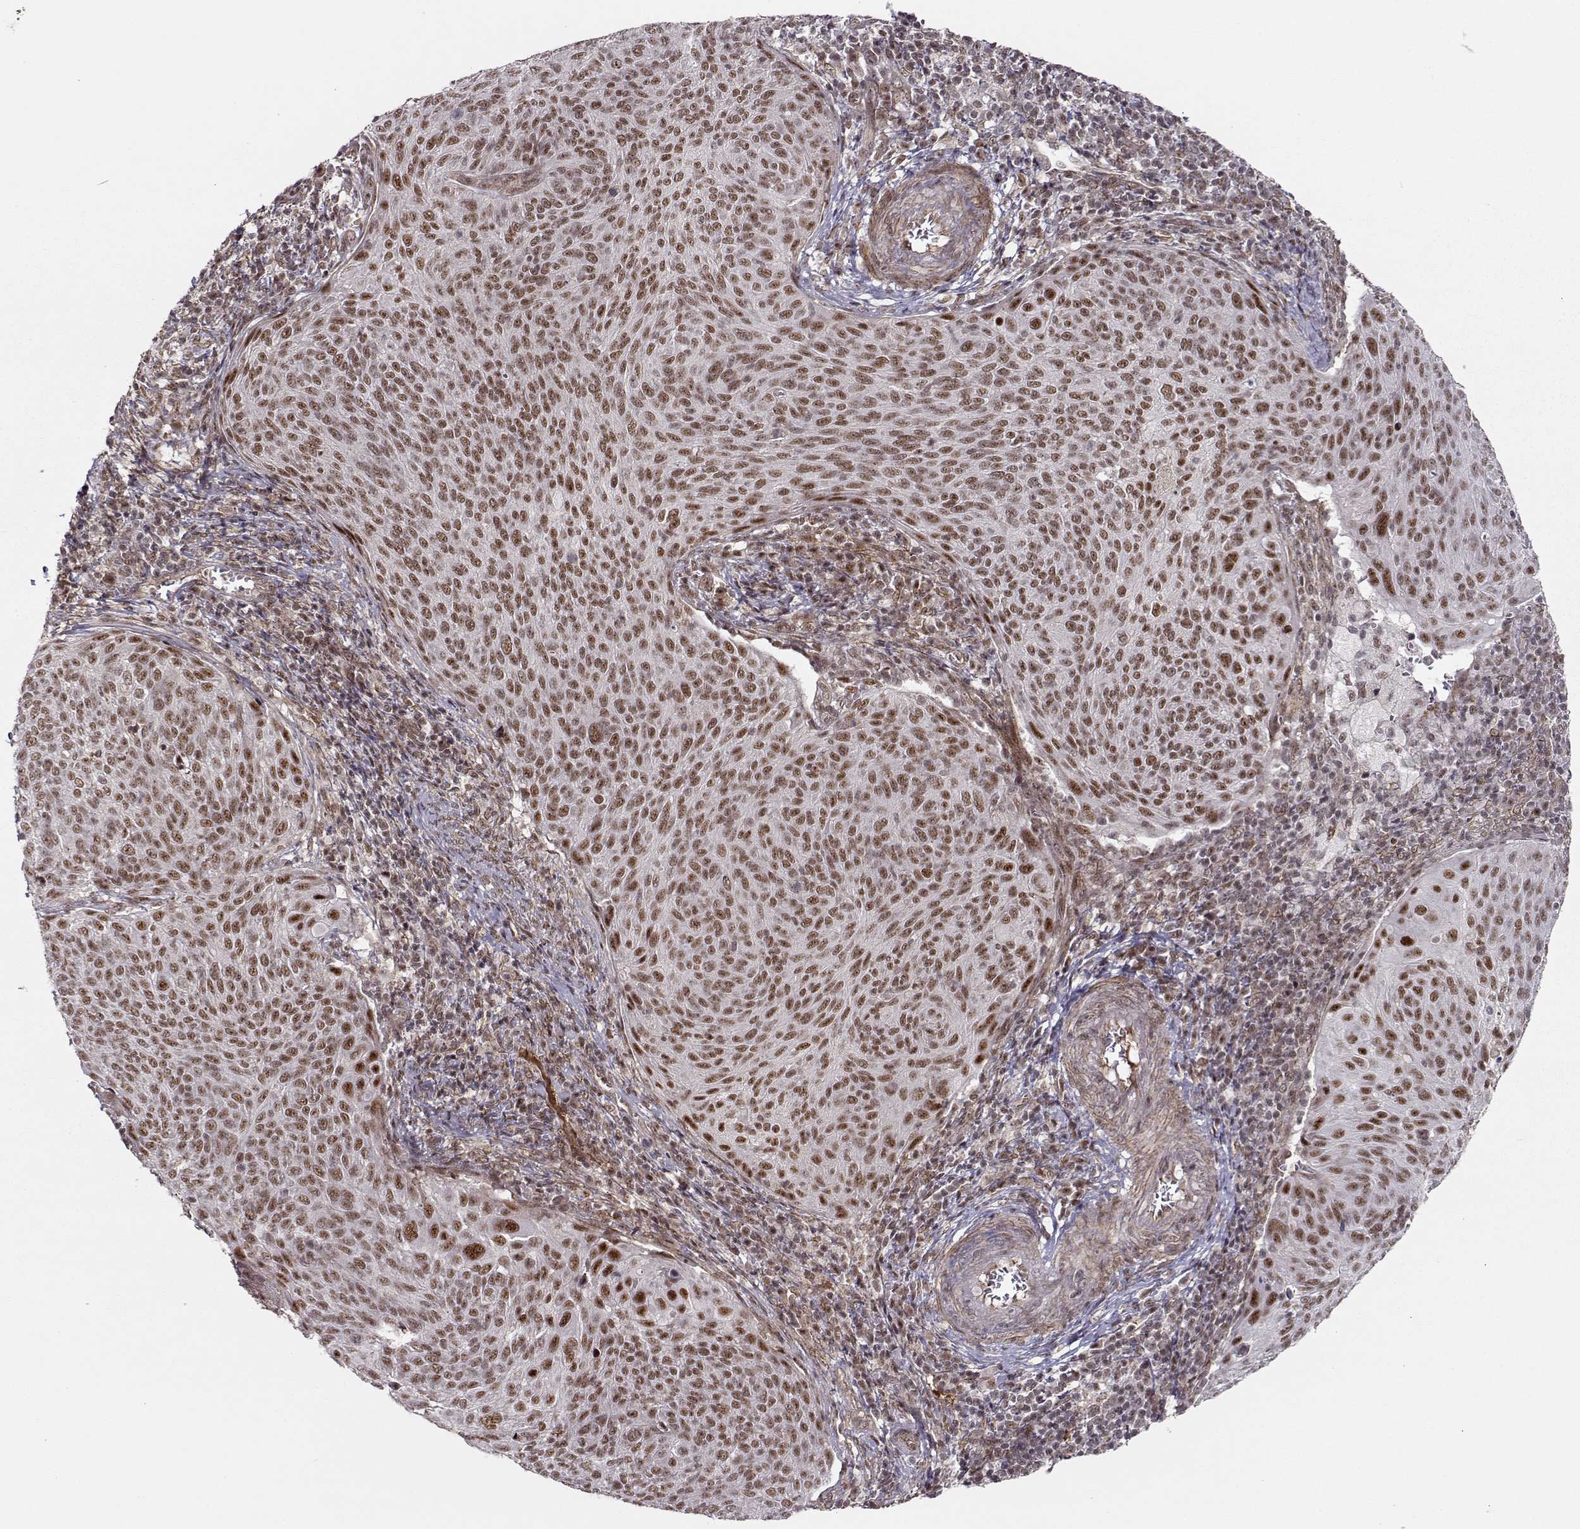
{"staining": {"intensity": "moderate", "quantity": ">75%", "location": "nuclear"}, "tissue": "cervical cancer", "cell_type": "Tumor cells", "image_type": "cancer", "snomed": [{"axis": "morphology", "description": "Squamous cell carcinoma, NOS"}, {"axis": "topography", "description": "Cervix"}], "caption": "Immunohistochemistry (IHC) (DAB) staining of human cervical cancer reveals moderate nuclear protein positivity in approximately >75% of tumor cells.", "gene": "CIR1", "patient": {"sex": "female", "age": 39}}